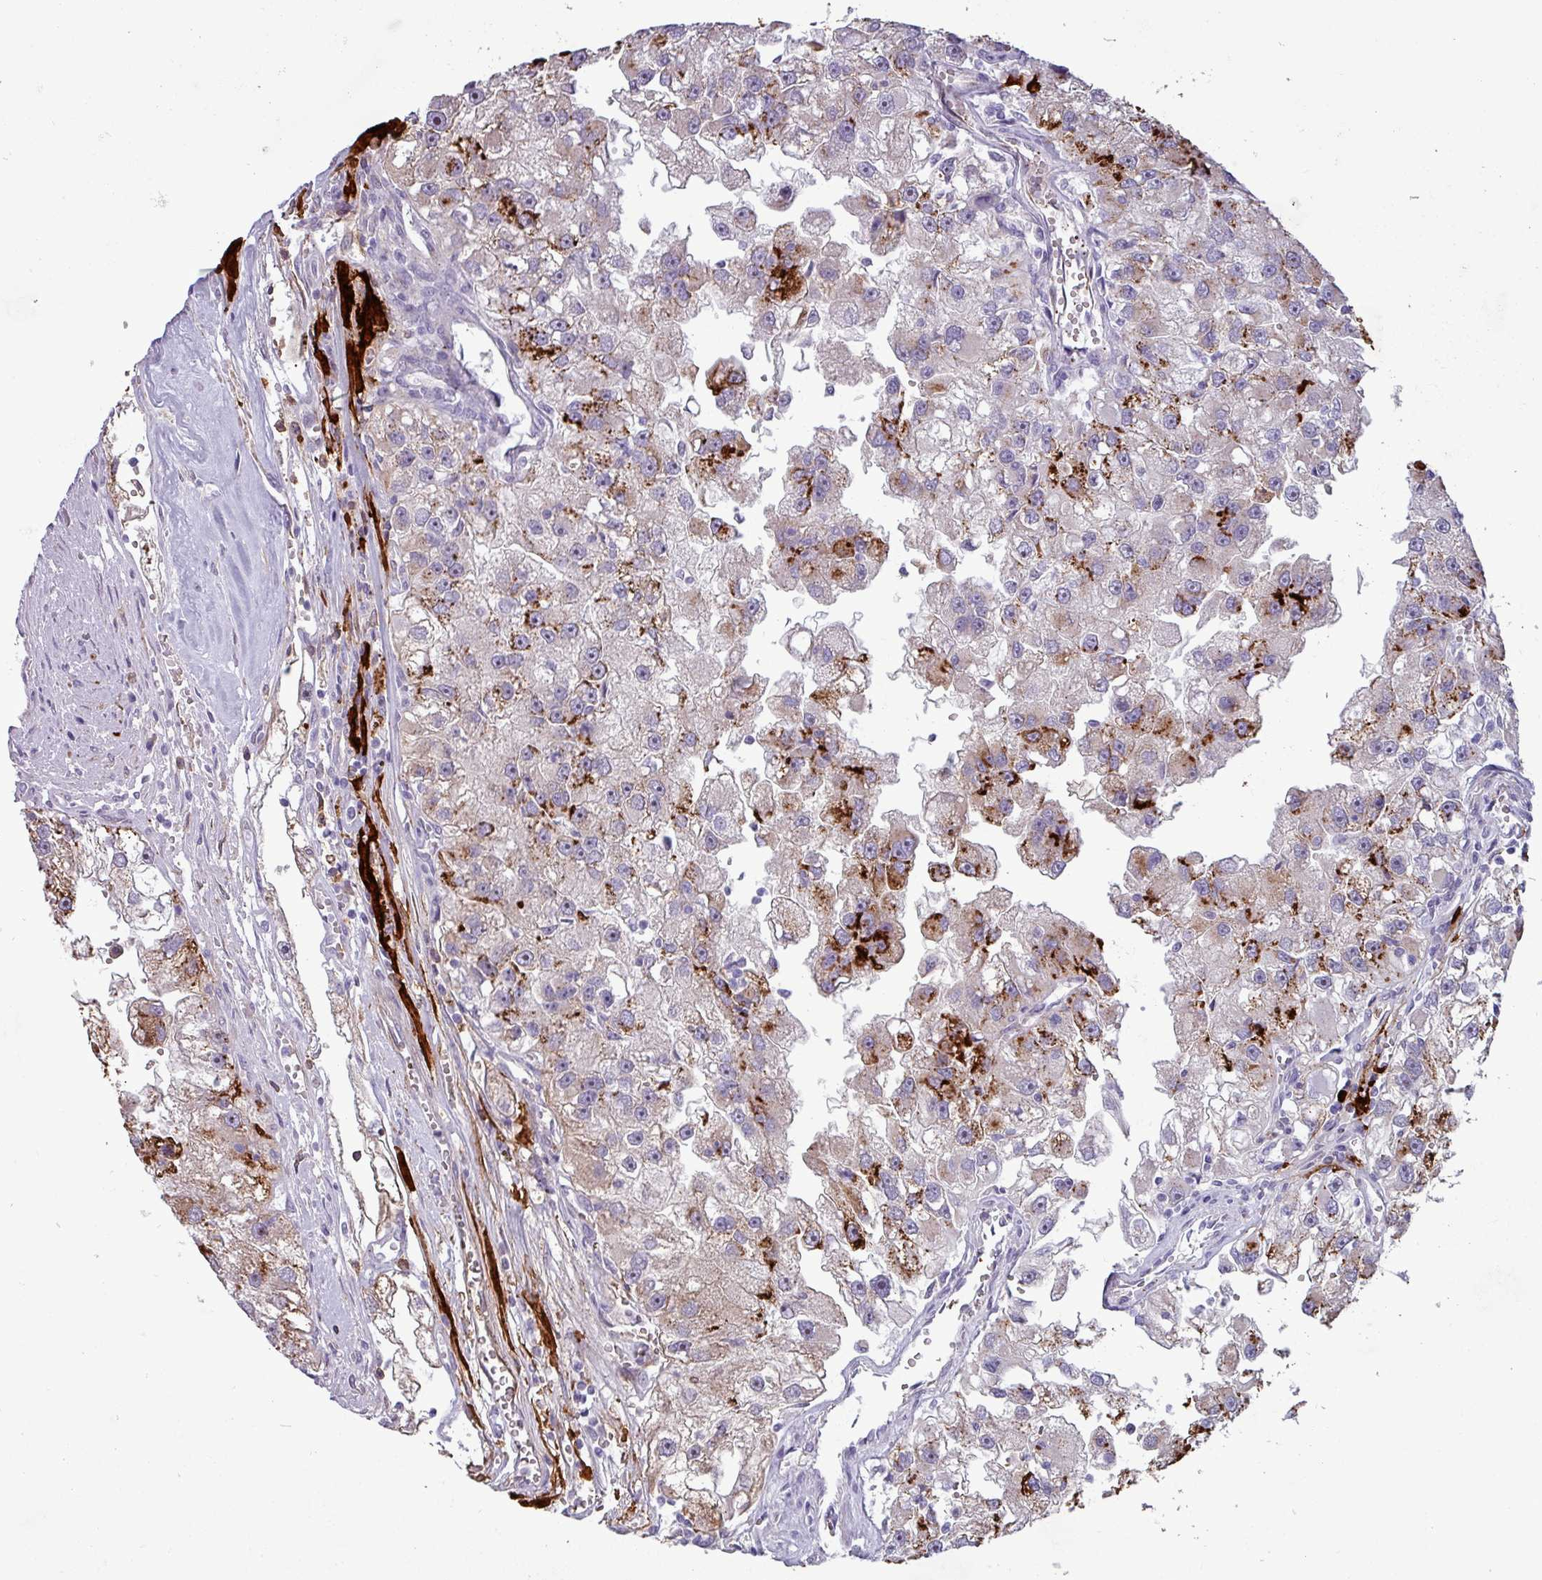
{"staining": {"intensity": "strong", "quantity": "25%-75%", "location": "cytoplasmic/membranous"}, "tissue": "renal cancer", "cell_type": "Tumor cells", "image_type": "cancer", "snomed": [{"axis": "morphology", "description": "Adenocarcinoma, NOS"}, {"axis": "topography", "description": "Kidney"}], "caption": "DAB immunohistochemical staining of human renal cancer (adenocarcinoma) demonstrates strong cytoplasmic/membranous protein staining in approximately 25%-75% of tumor cells. (DAB IHC, brown staining for protein, blue staining for nuclei).", "gene": "PLIN2", "patient": {"sex": "male", "age": 63}}